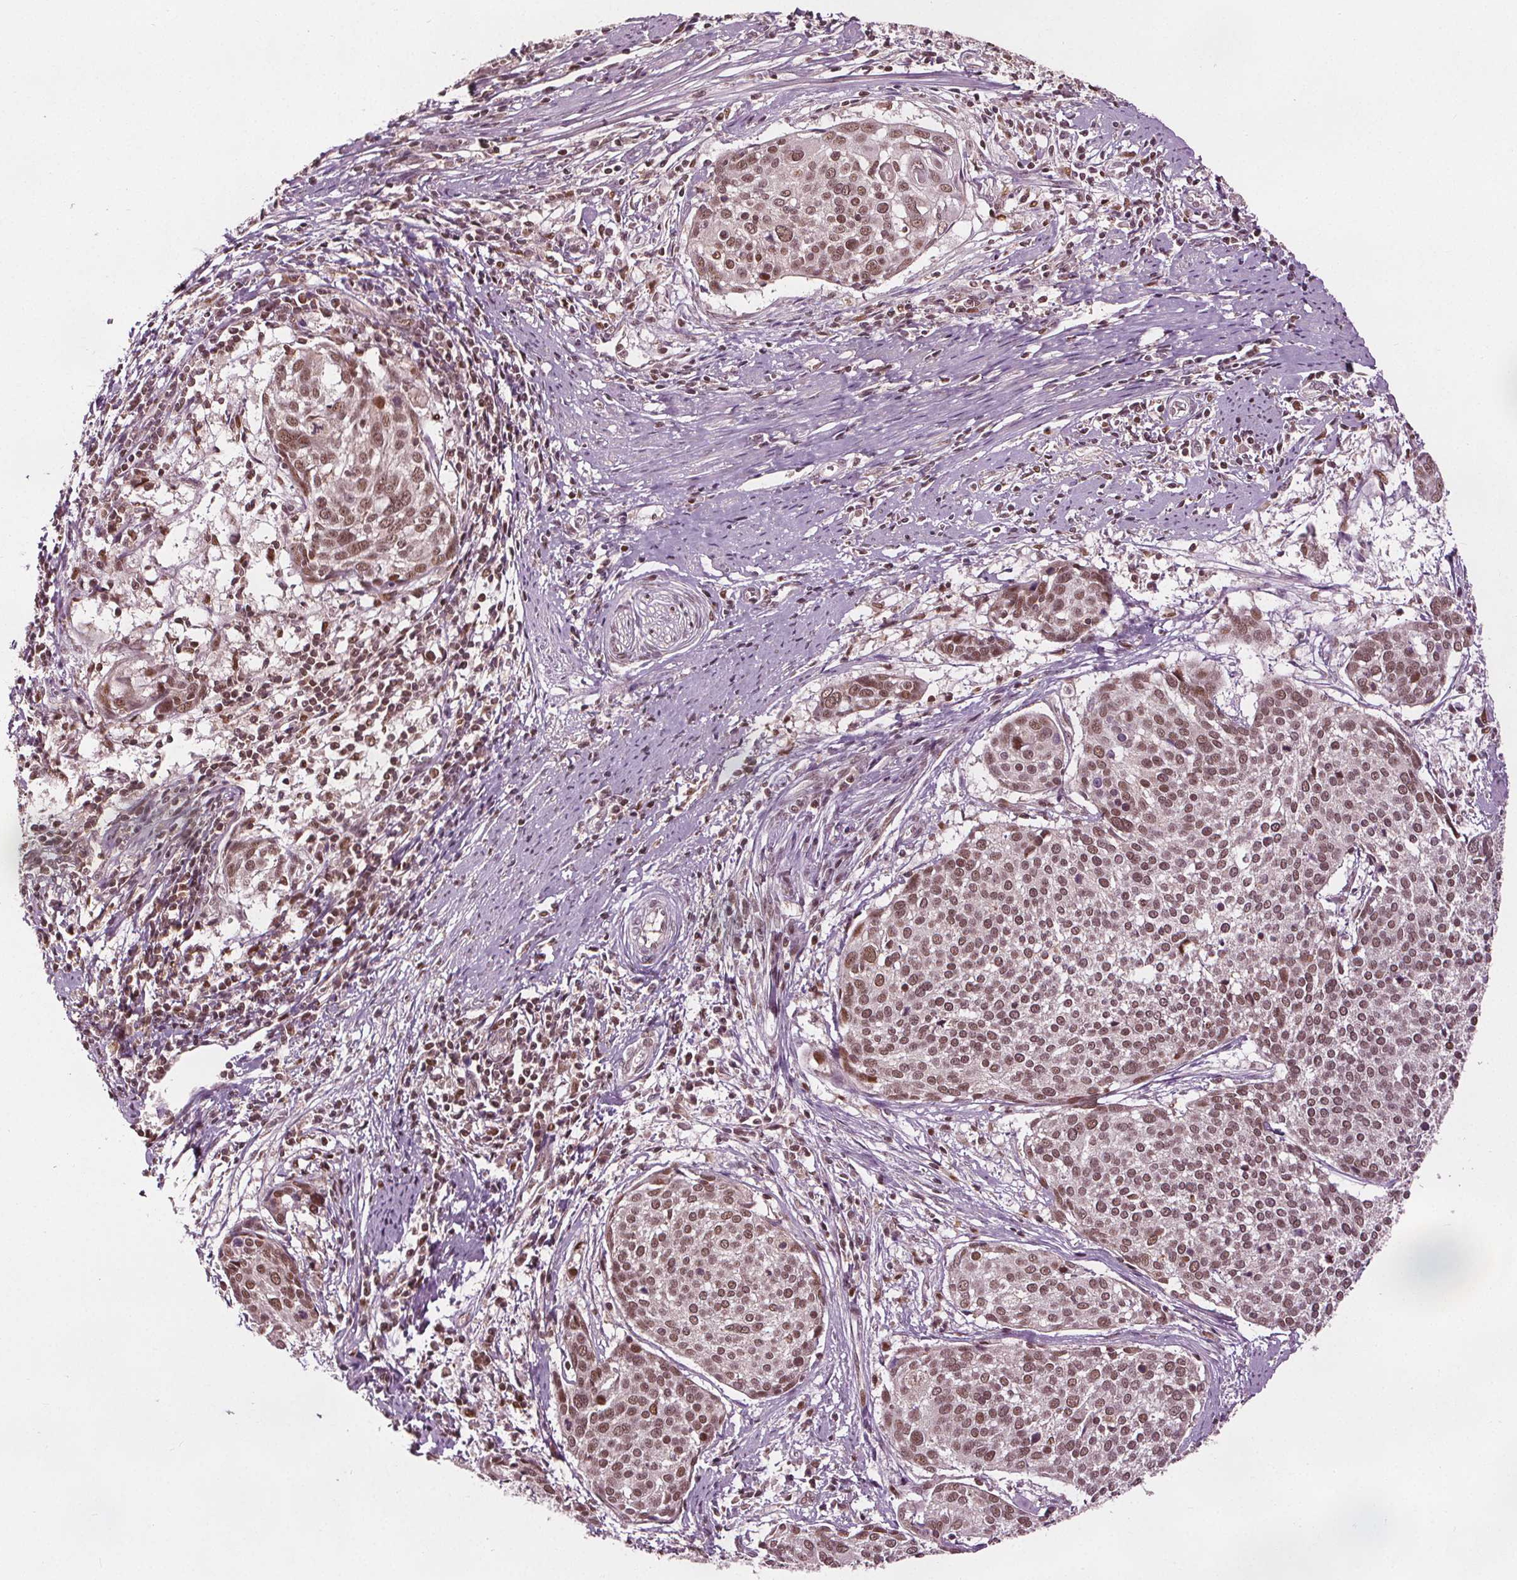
{"staining": {"intensity": "moderate", "quantity": ">75%", "location": "nuclear"}, "tissue": "cervical cancer", "cell_type": "Tumor cells", "image_type": "cancer", "snomed": [{"axis": "morphology", "description": "Squamous cell carcinoma, NOS"}, {"axis": "topography", "description": "Cervix"}], "caption": "This is a histology image of IHC staining of squamous cell carcinoma (cervical), which shows moderate staining in the nuclear of tumor cells.", "gene": "DDX11", "patient": {"sex": "female", "age": 39}}